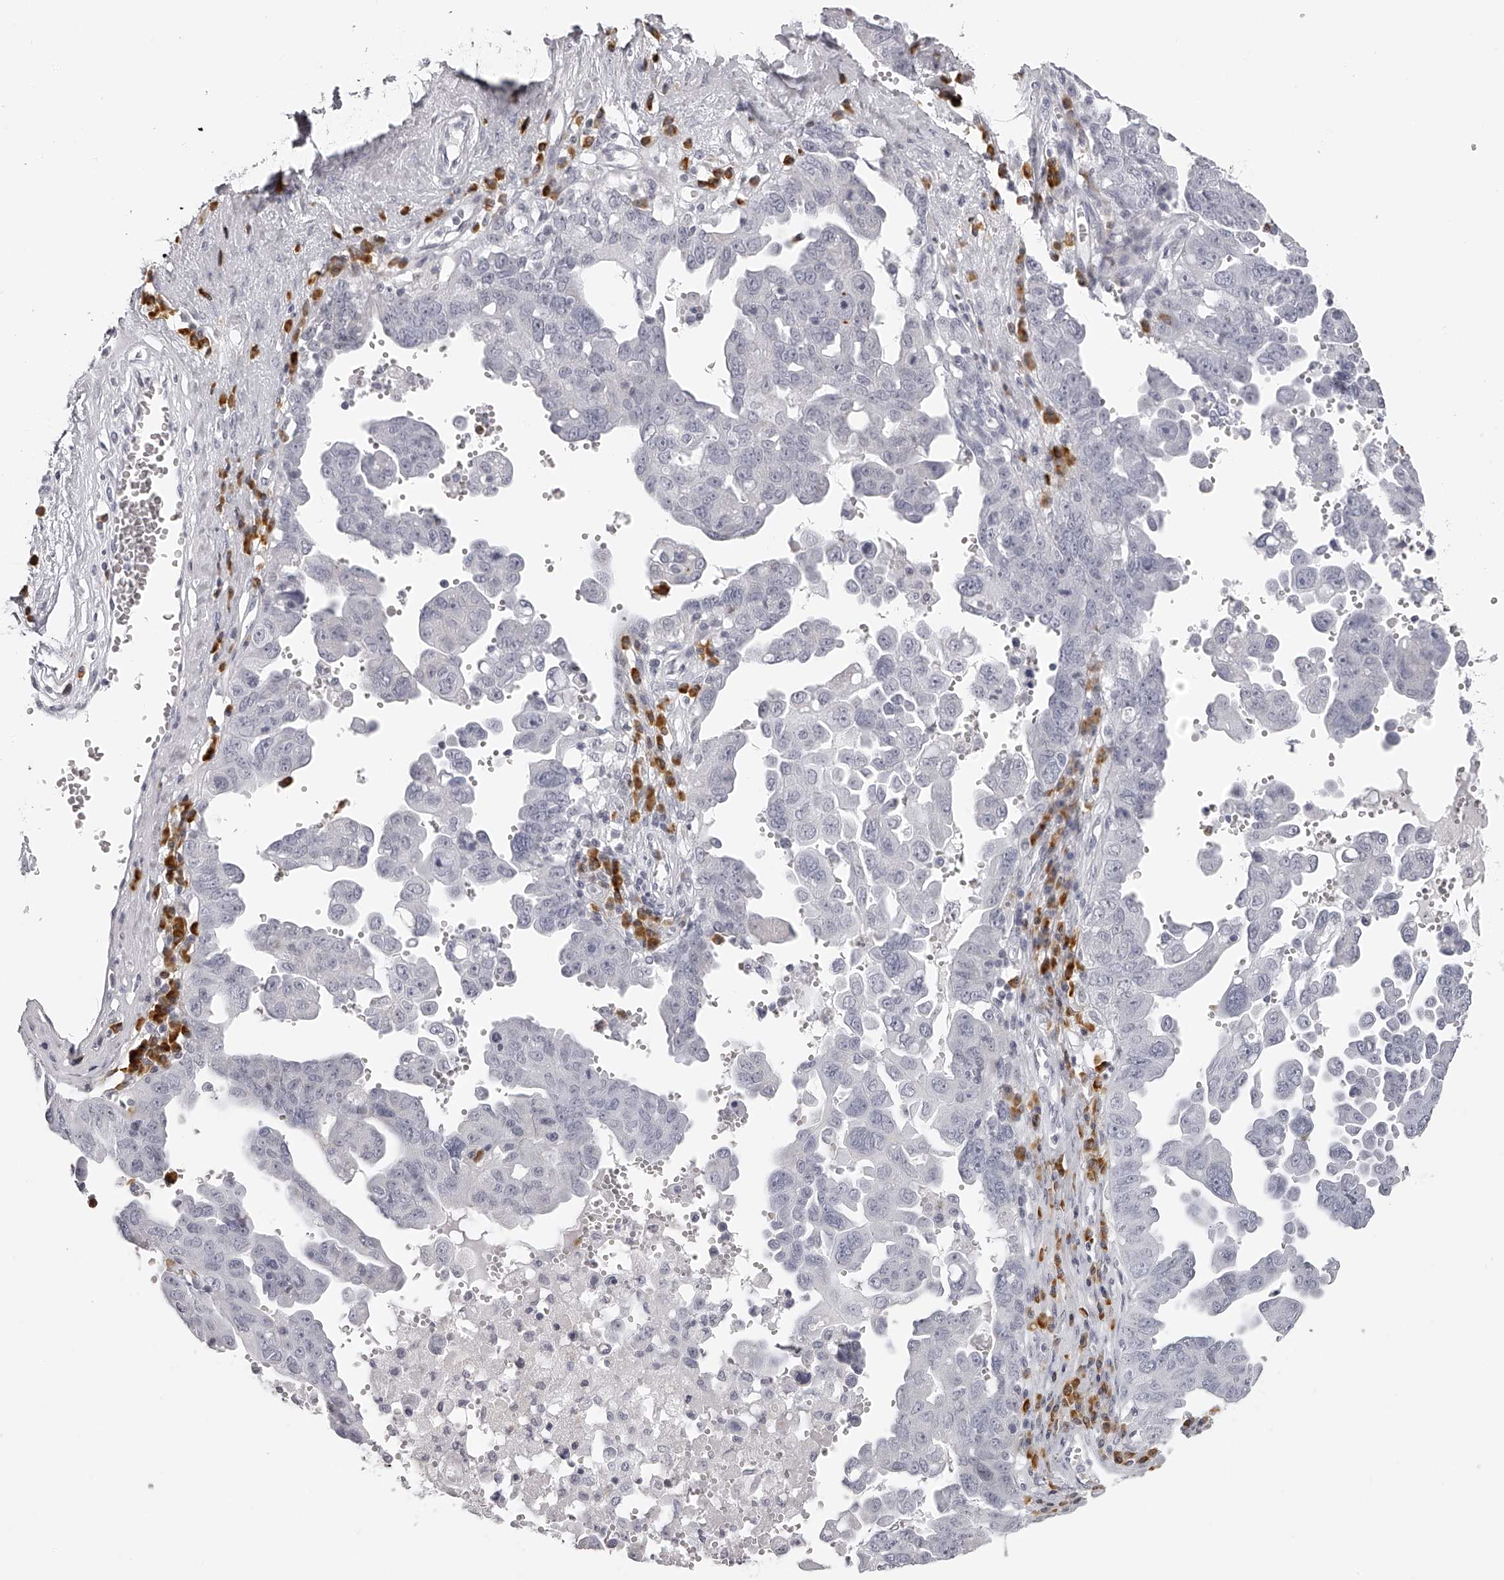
{"staining": {"intensity": "negative", "quantity": "none", "location": "none"}, "tissue": "ovarian cancer", "cell_type": "Tumor cells", "image_type": "cancer", "snomed": [{"axis": "morphology", "description": "Carcinoma, endometroid"}, {"axis": "topography", "description": "Ovary"}], "caption": "Immunohistochemistry (IHC) of ovarian cancer (endometroid carcinoma) shows no staining in tumor cells.", "gene": "SEC11C", "patient": {"sex": "female", "age": 62}}